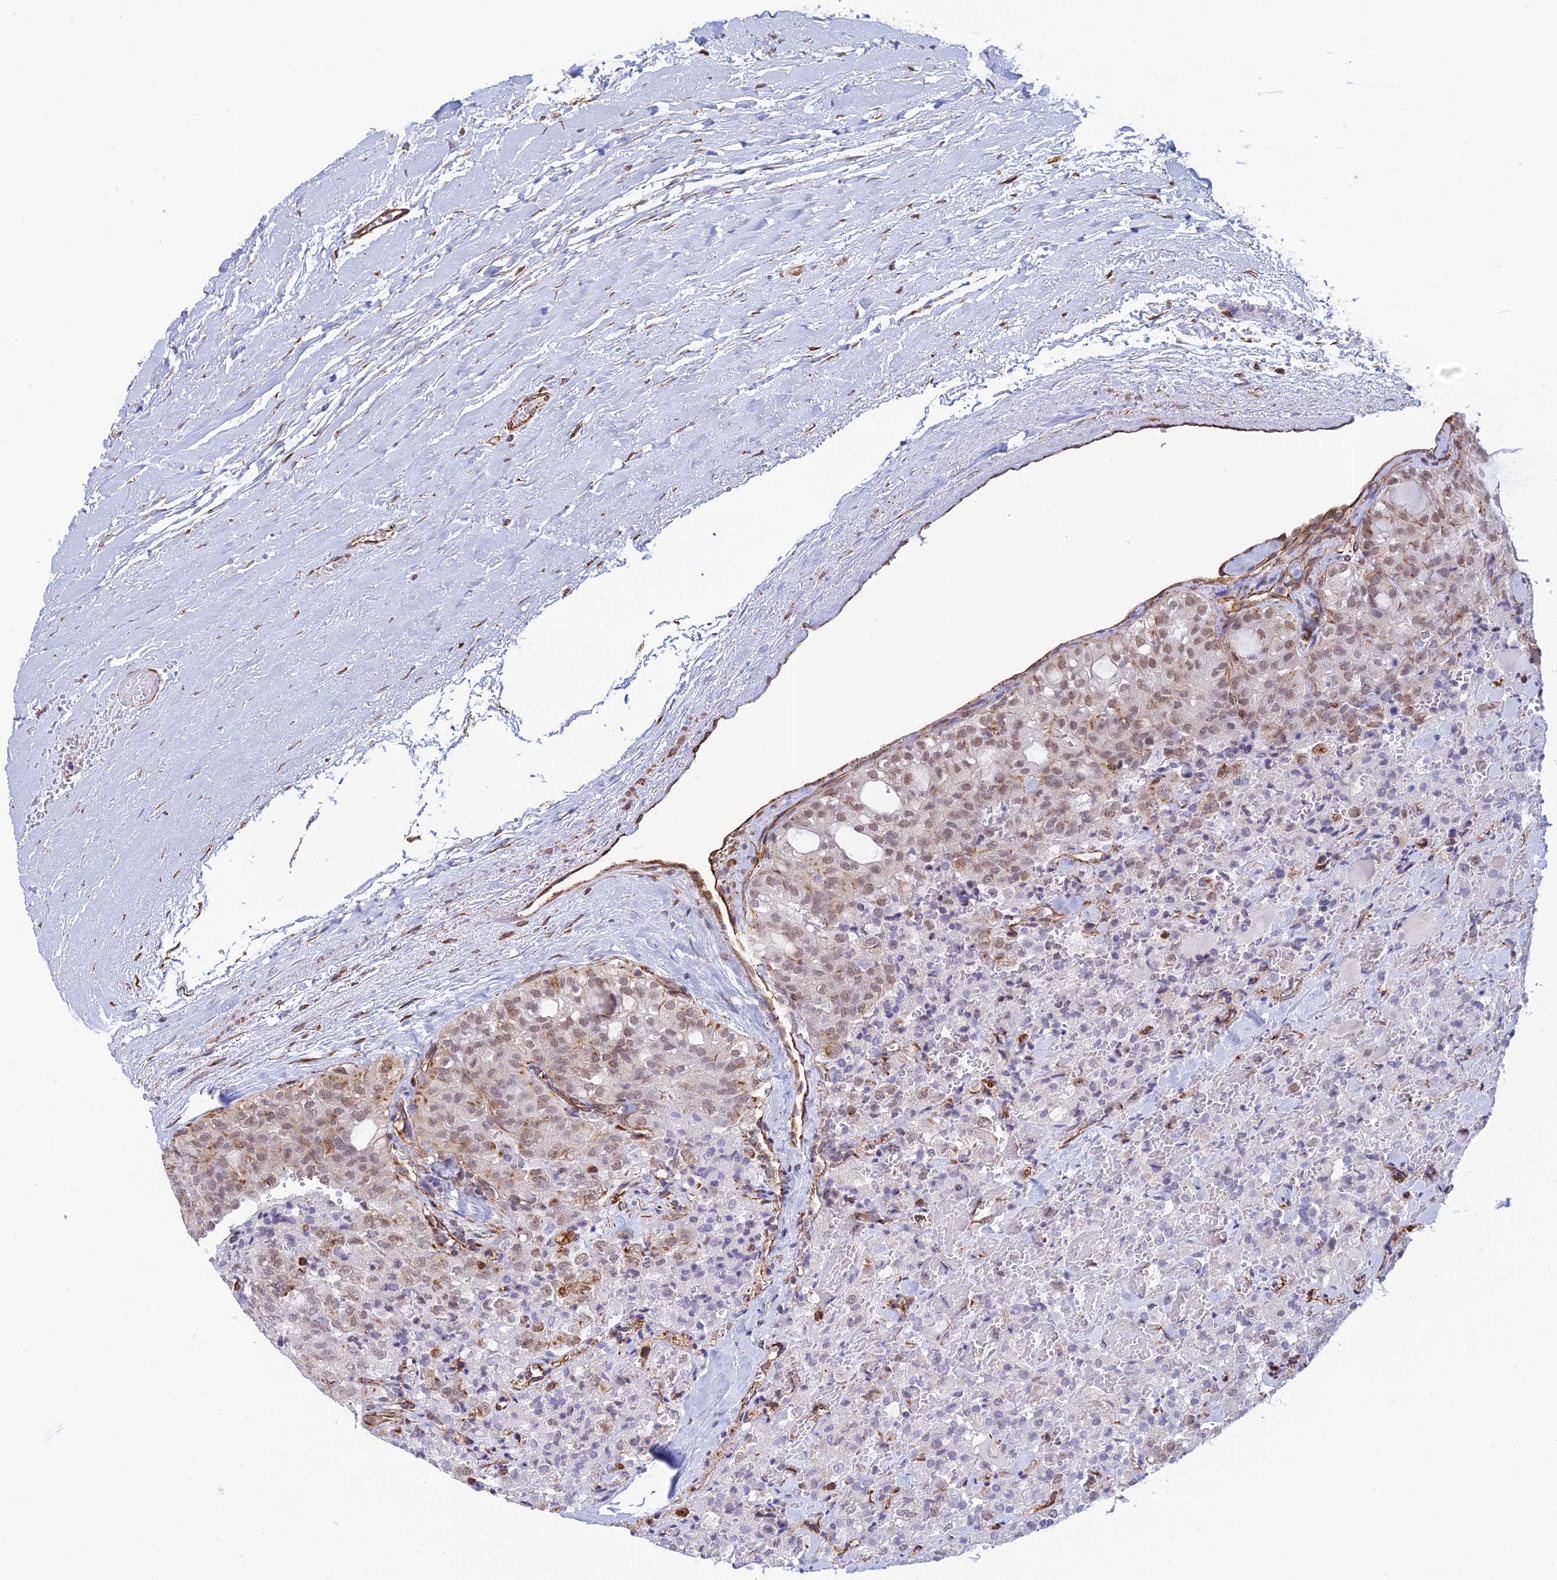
{"staining": {"intensity": "weak", "quantity": "25%-75%", "location": "nuclear"}, "tissue": "thyroid cancer", "cell_type": "Tumor cells", "image_type": "cancer", "snomed": [{"axis": "morphology", "description": "Follicular adenoma carcinoma, NOS"}, {"axis": "topography", "description": "Thyroid gland"}], "caption": "A histopathology image of thyroid cancer stained for a protein shows weak nuclear brown staining in tumor cells. Ihc stains the protein in brown and the nuclei are stained blue.", "gene": "PAGR1", "patient": {"sex": "male", "age": 75}}